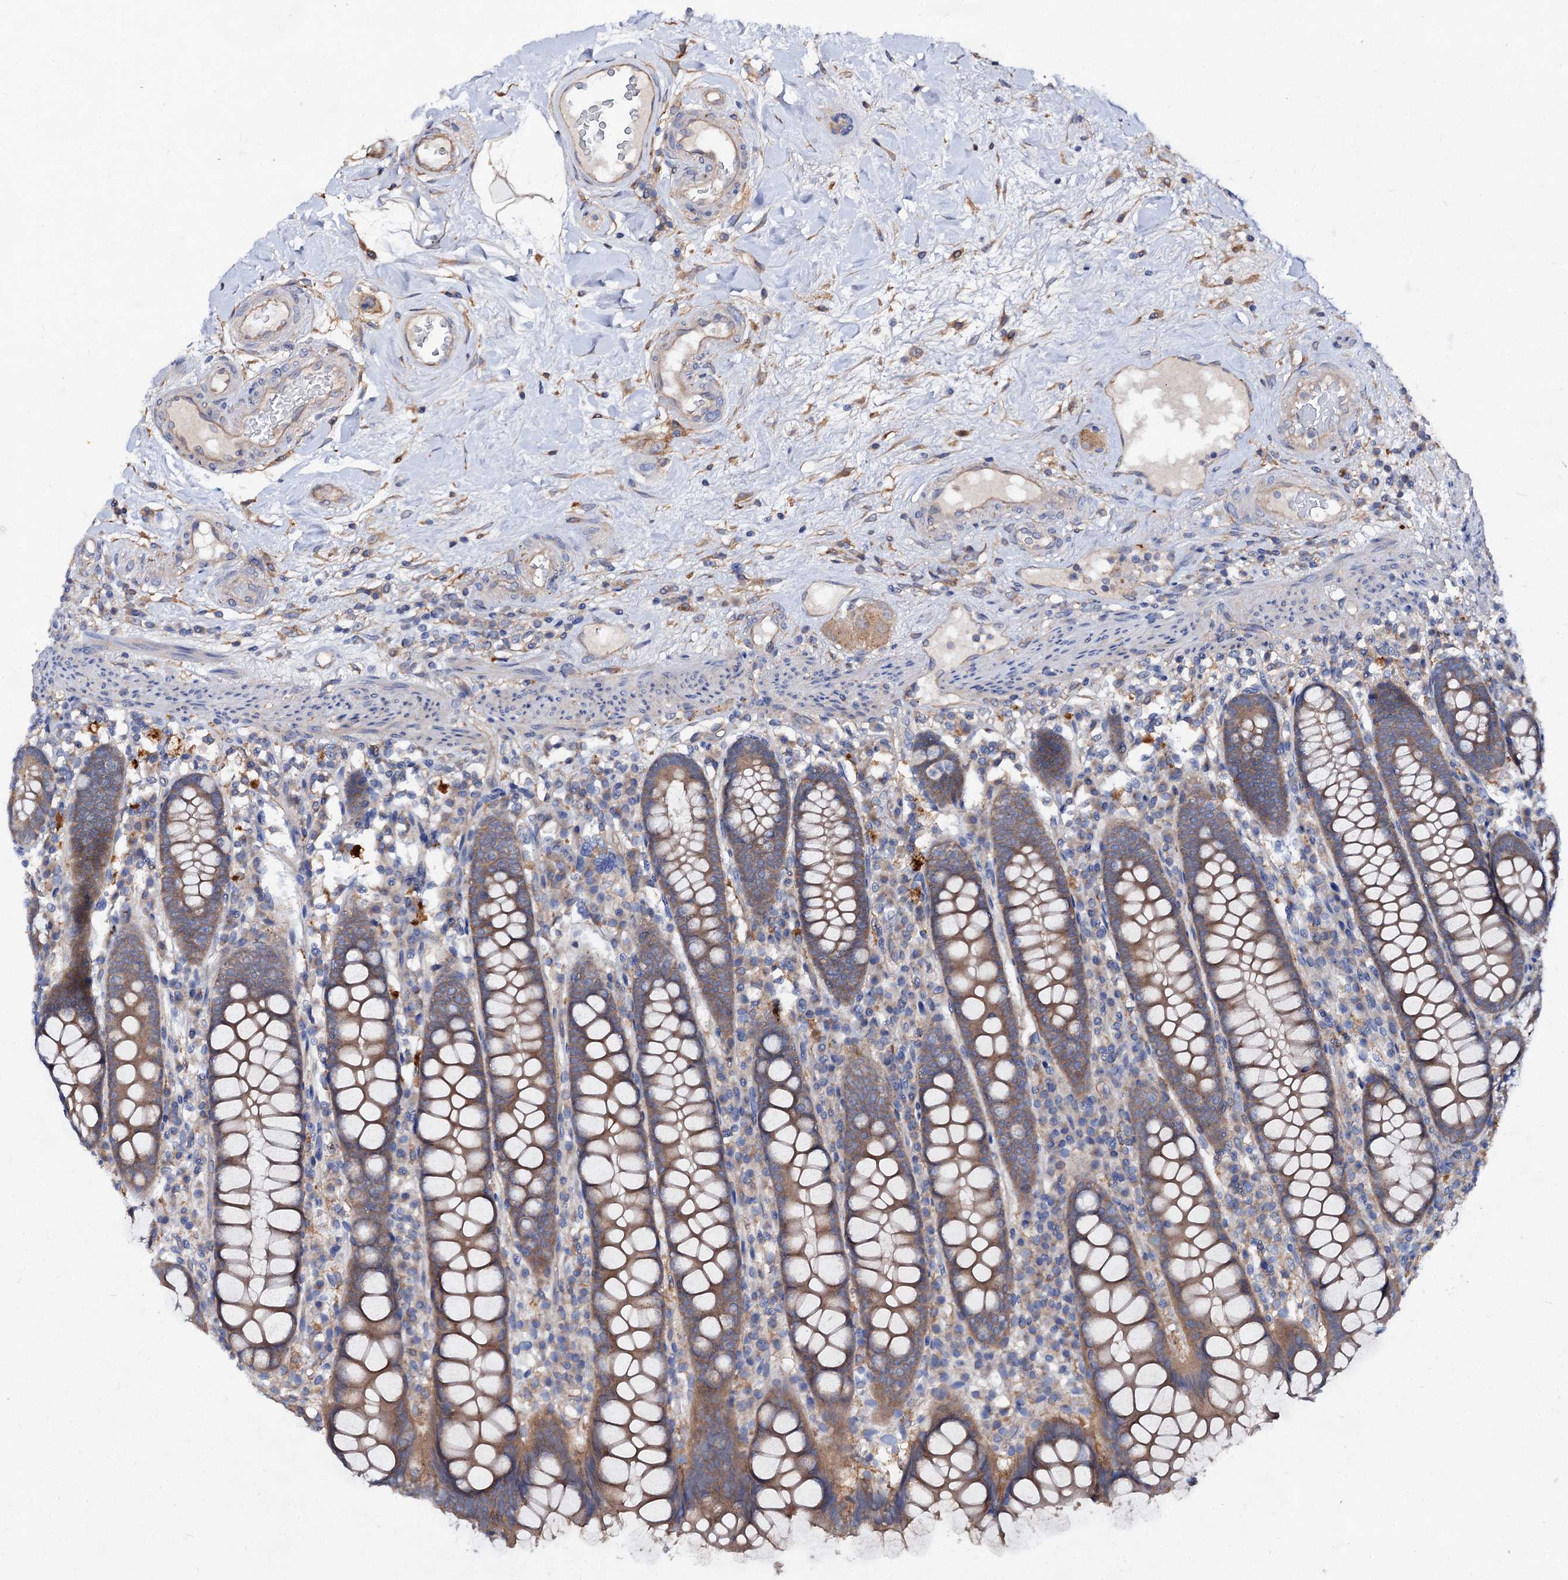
{"staining": {"intensity": "weak", "quantity": ">75%", "location": "cytoplasmic/membranous"}, "tissue": "colon", "cell_type": "Endothelial cells", "image_type": "normal", "snomed": [{"axis": "morphology", "description": "Normal tissue, NOS"}, {"axis": "topography", "description": "Colon"}], "caption": "Immunohistochemical staining of benign human colon demonstrates >75% levels of weak cytoplasmic/membranous protein expression in approximately >75% of endothelial cells. The staining is performed using DAB brown chromogen to label protein expression. The nuclei are counter-stained blue using hematoxylin.", "gene": "VPS29", "patient": {"sex": "female", "age": 79}}